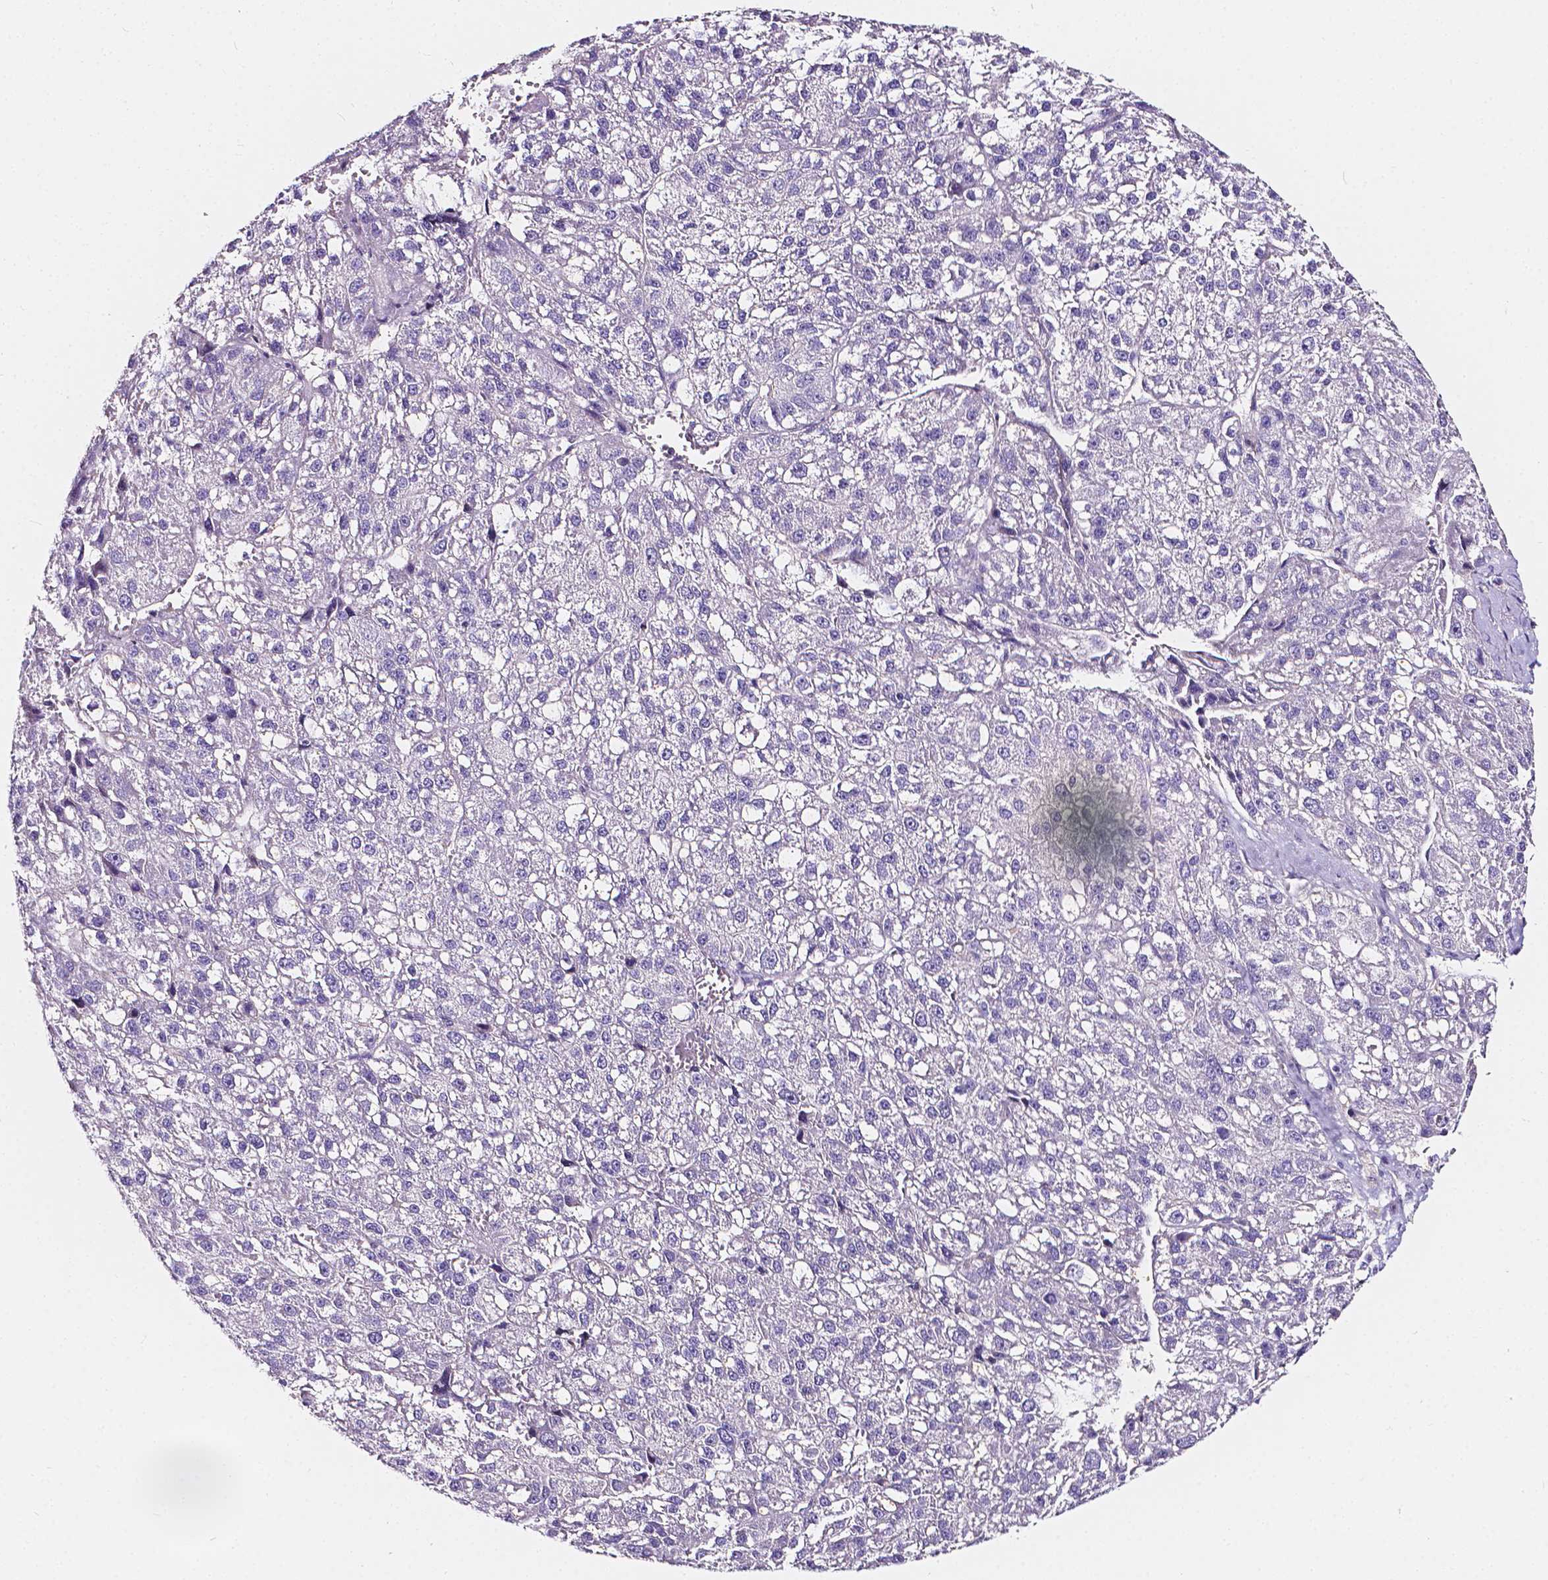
{"staining": {"intensity": "negative", "quantity": "none", "location": "none"}, "tissue": "liver cancer", "cell_type": "Tumor cells", "image_type": "cancer", "snomed": [{"axis": "morphology", "description": "Carcinoma, Hepatocellular, NOS"}, {"axis": "topography", "description": "Liver"}], "caption": "Immunohistochemistry micrograph of human liver hepatocellular carcinoma stained for a protein (brown), which displays no expression in tumor cells. (DAB immunohistochemistry (IHC), high magnification).", "gene": "CLSTN2", "patient": {"sex": "female", "age": 70}}